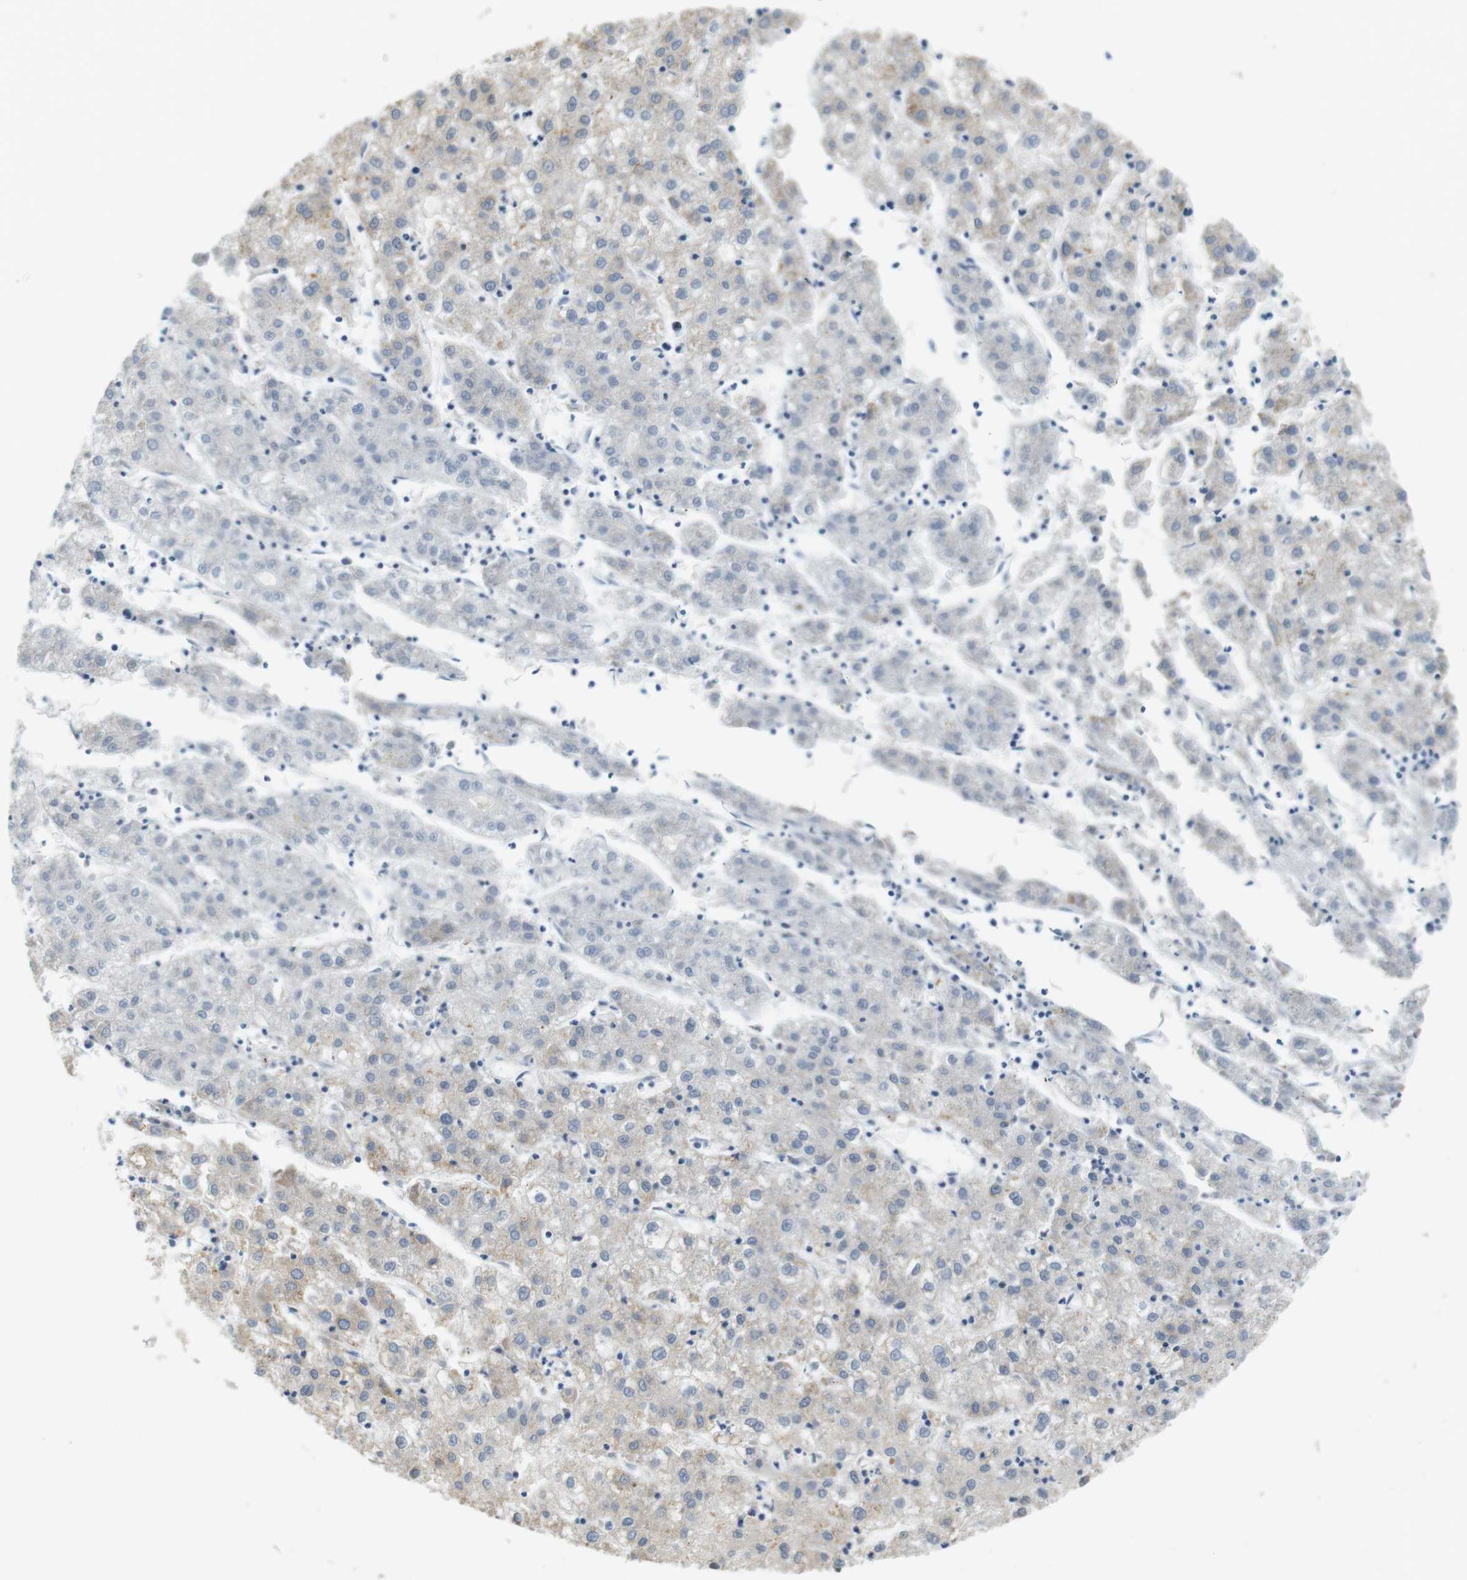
{"staining": {"intensity": "weak", "quantity": "<25%", "location": "cytoplasmic/membranous"}, "tissue": "liver cancer", "cell_type": "Tumor cells", "image_type": "cancer", "snomed": [{"axis": "morphology", "description": "Carcinoma, Hepatocellular, NOS"}, {"axis": "topography", "description": "Liver"}], "caption": "Immunohistochemistry micrograph of neoplastic tissue: human liver cancer stained with DAB (3,3'-diaminobenzidine) reveals no significant protein positivity in tumor cells.", "gene": "RNF38", "patient": {"sex": "male", "age": 72}}